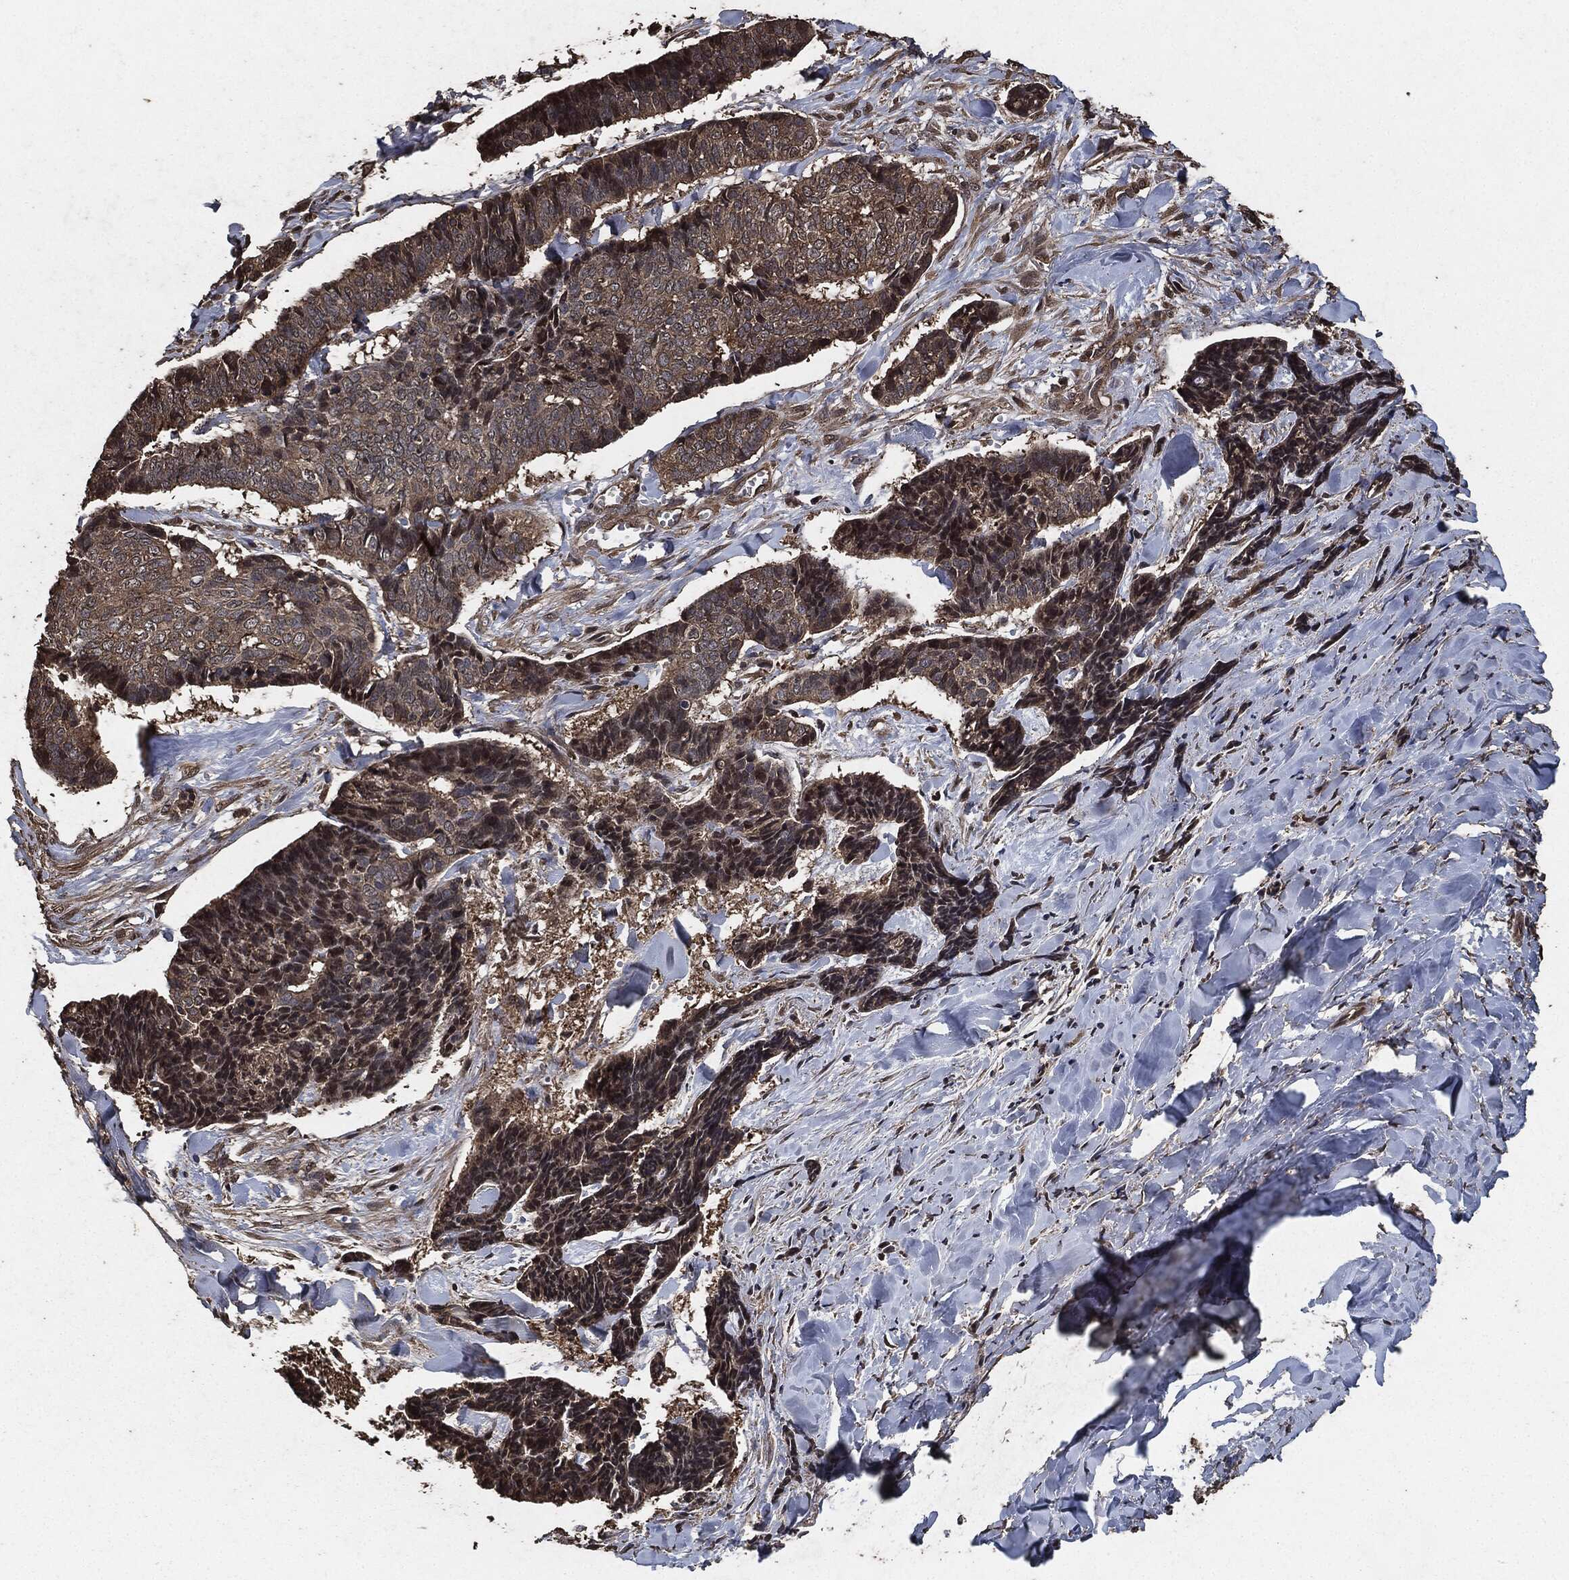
{"staining": {"intensity": "moderate", "quantity": "<25%", "location": "cytoplasmic/membranous,nuclear"}, "tissue": "skin cancer", "cell_type": "Tumor cells", "image_type": "cancer", "snomed": [{"axis": "morphology", "description": "Basal cell carcinoma"}, {"axis": "topography", "description": "Skin"}], "caption": "Basal cell carcinoma (skin) tissue shows moderate cytoplasmic/membranous and nuclear positivity in about <25% of tumor cells", "gene": "AKT1S1", "patient": {"sex": "male", "age": 86}}